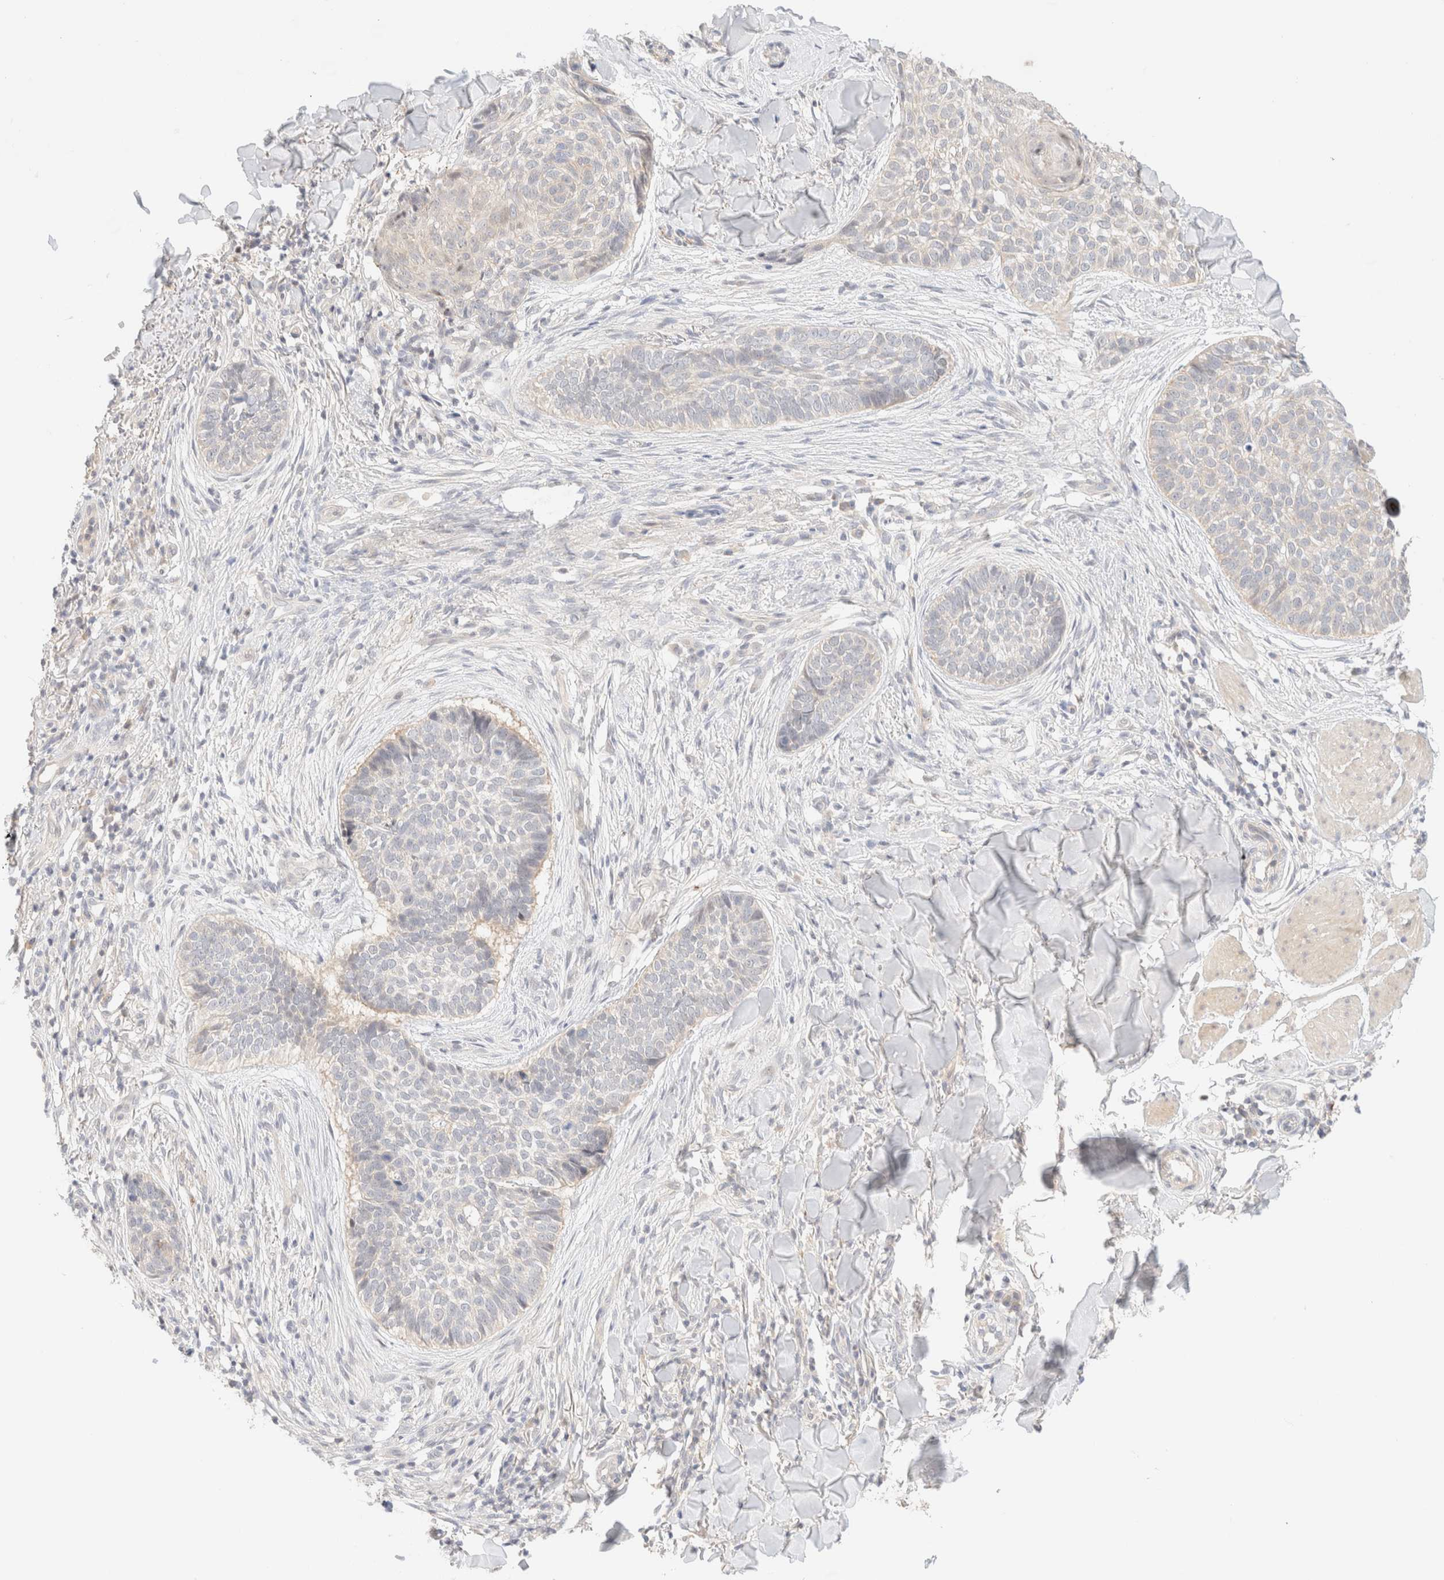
{"staining": {"intensity": "negative", "quantity": "none", "location": "none"}, "tissue": "skin cancer", "cell_type": "Tumor cells", "image_type": "cancer", "snomed": [{"axis": "morphology", "description": "Normal tissue, NOS"}, {"axis": "morphology", "description": "Basal cell carcinoma"}, {"axis": "topography", "description": "Skin"}], "caption": "Immunohistochemical staining of skin cancer demonstrates no significant expression in tumor cells.", "gene": "SGSM2", "patient": {"sex": "male", "age": 67}}